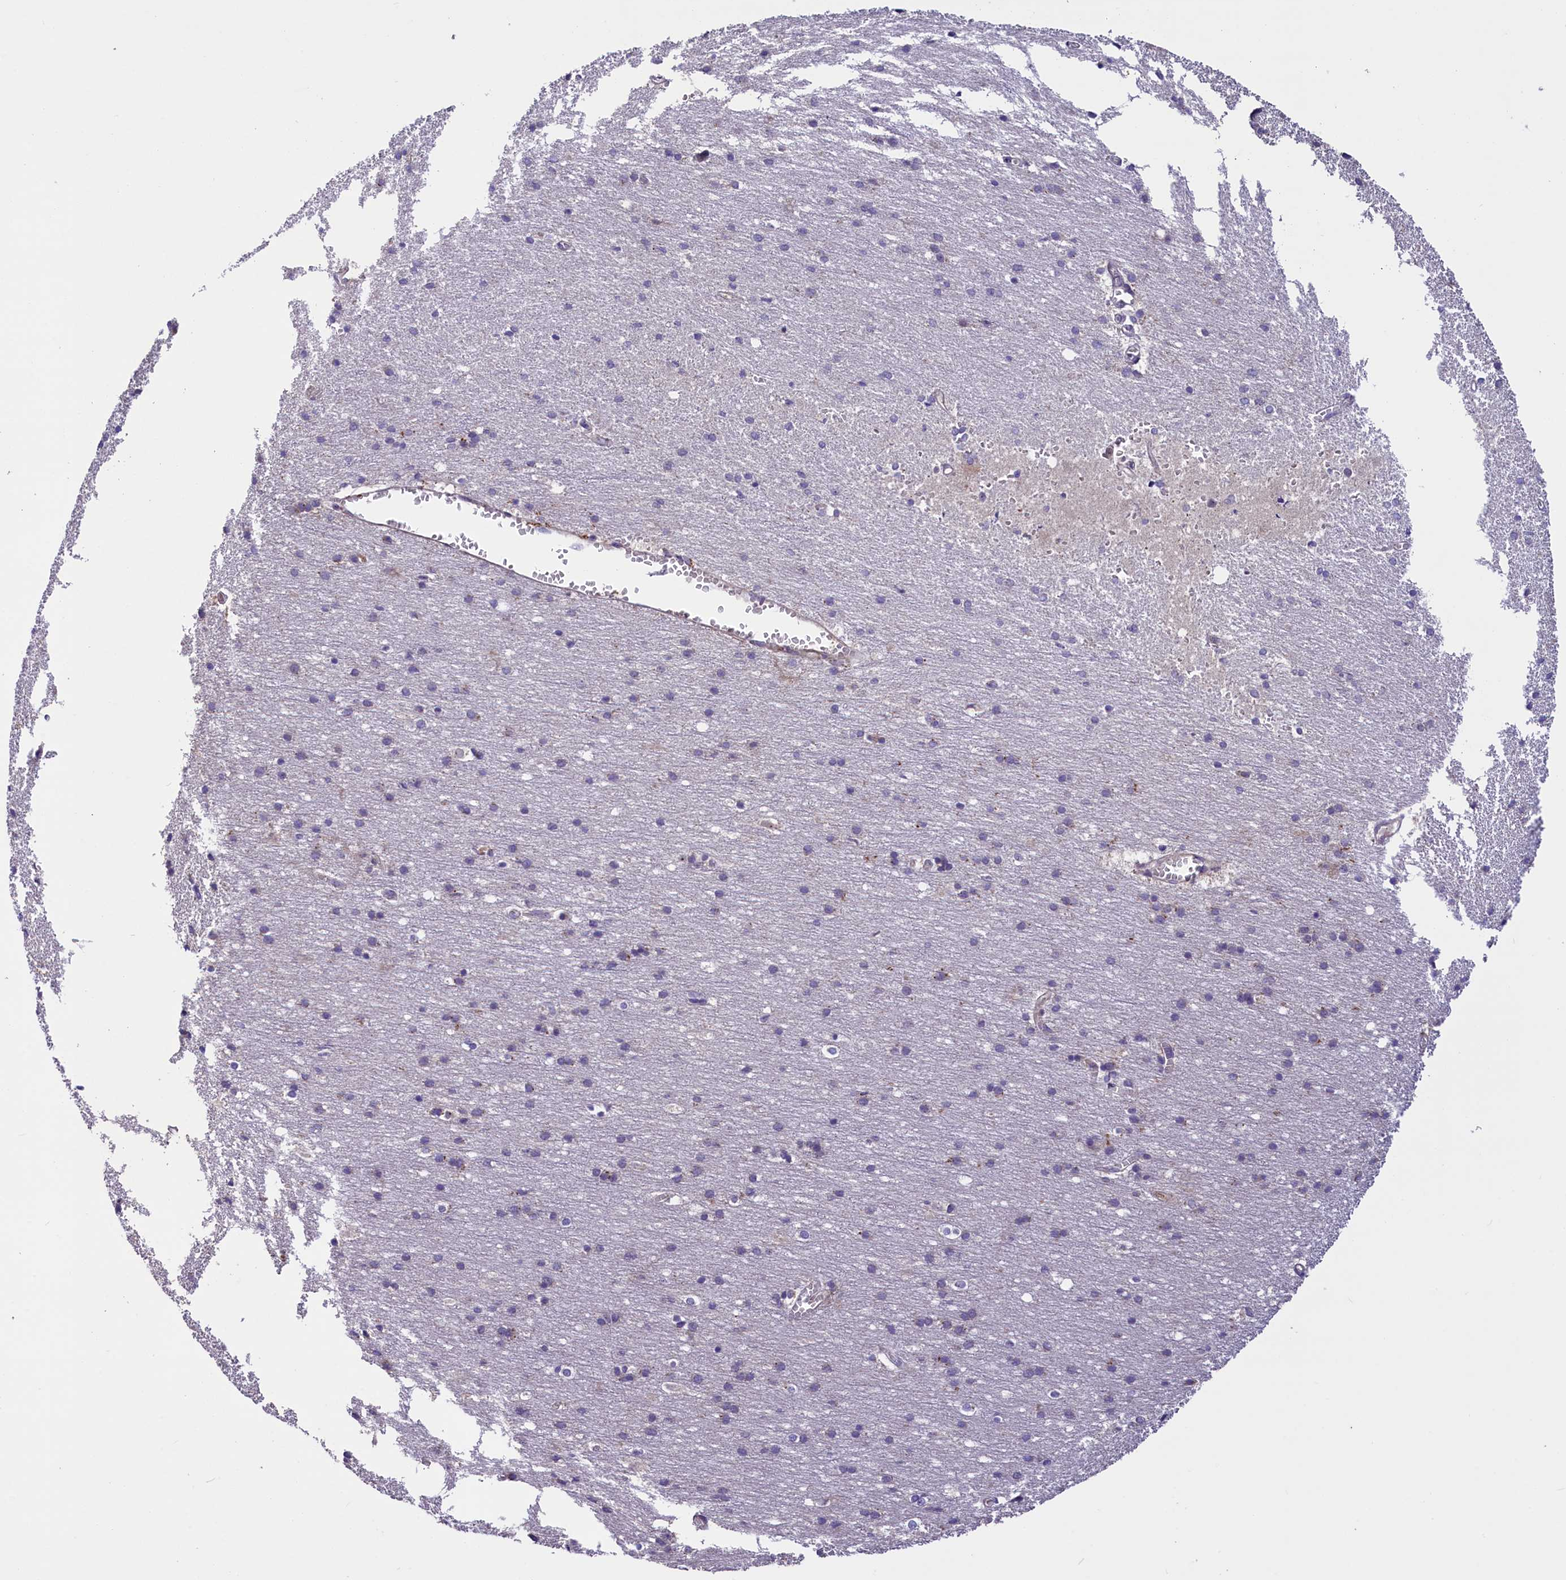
{"staining": {"intensity": "moderate", "quantity": "25%-75%", "location": "cytoplasmic/membranous"}, "tissue": "cerebral cortex", "cell_type": "Endothelial cells", "image_type": "normal", "snomed": [{"axis": "morphology", "description": "Normal tissue, NOS"}, {"axis": "topography", "description": "Cerebral cortex"}], "caption": "An image showing moderate cytoplasmic/membranous staining in about 25%-75% of endothelial cells in benign cerebral cortex, as visualized by brown immunohistochemical staining.", "gene": "FRY", "patient": {"sex": "male", "age": 54}}